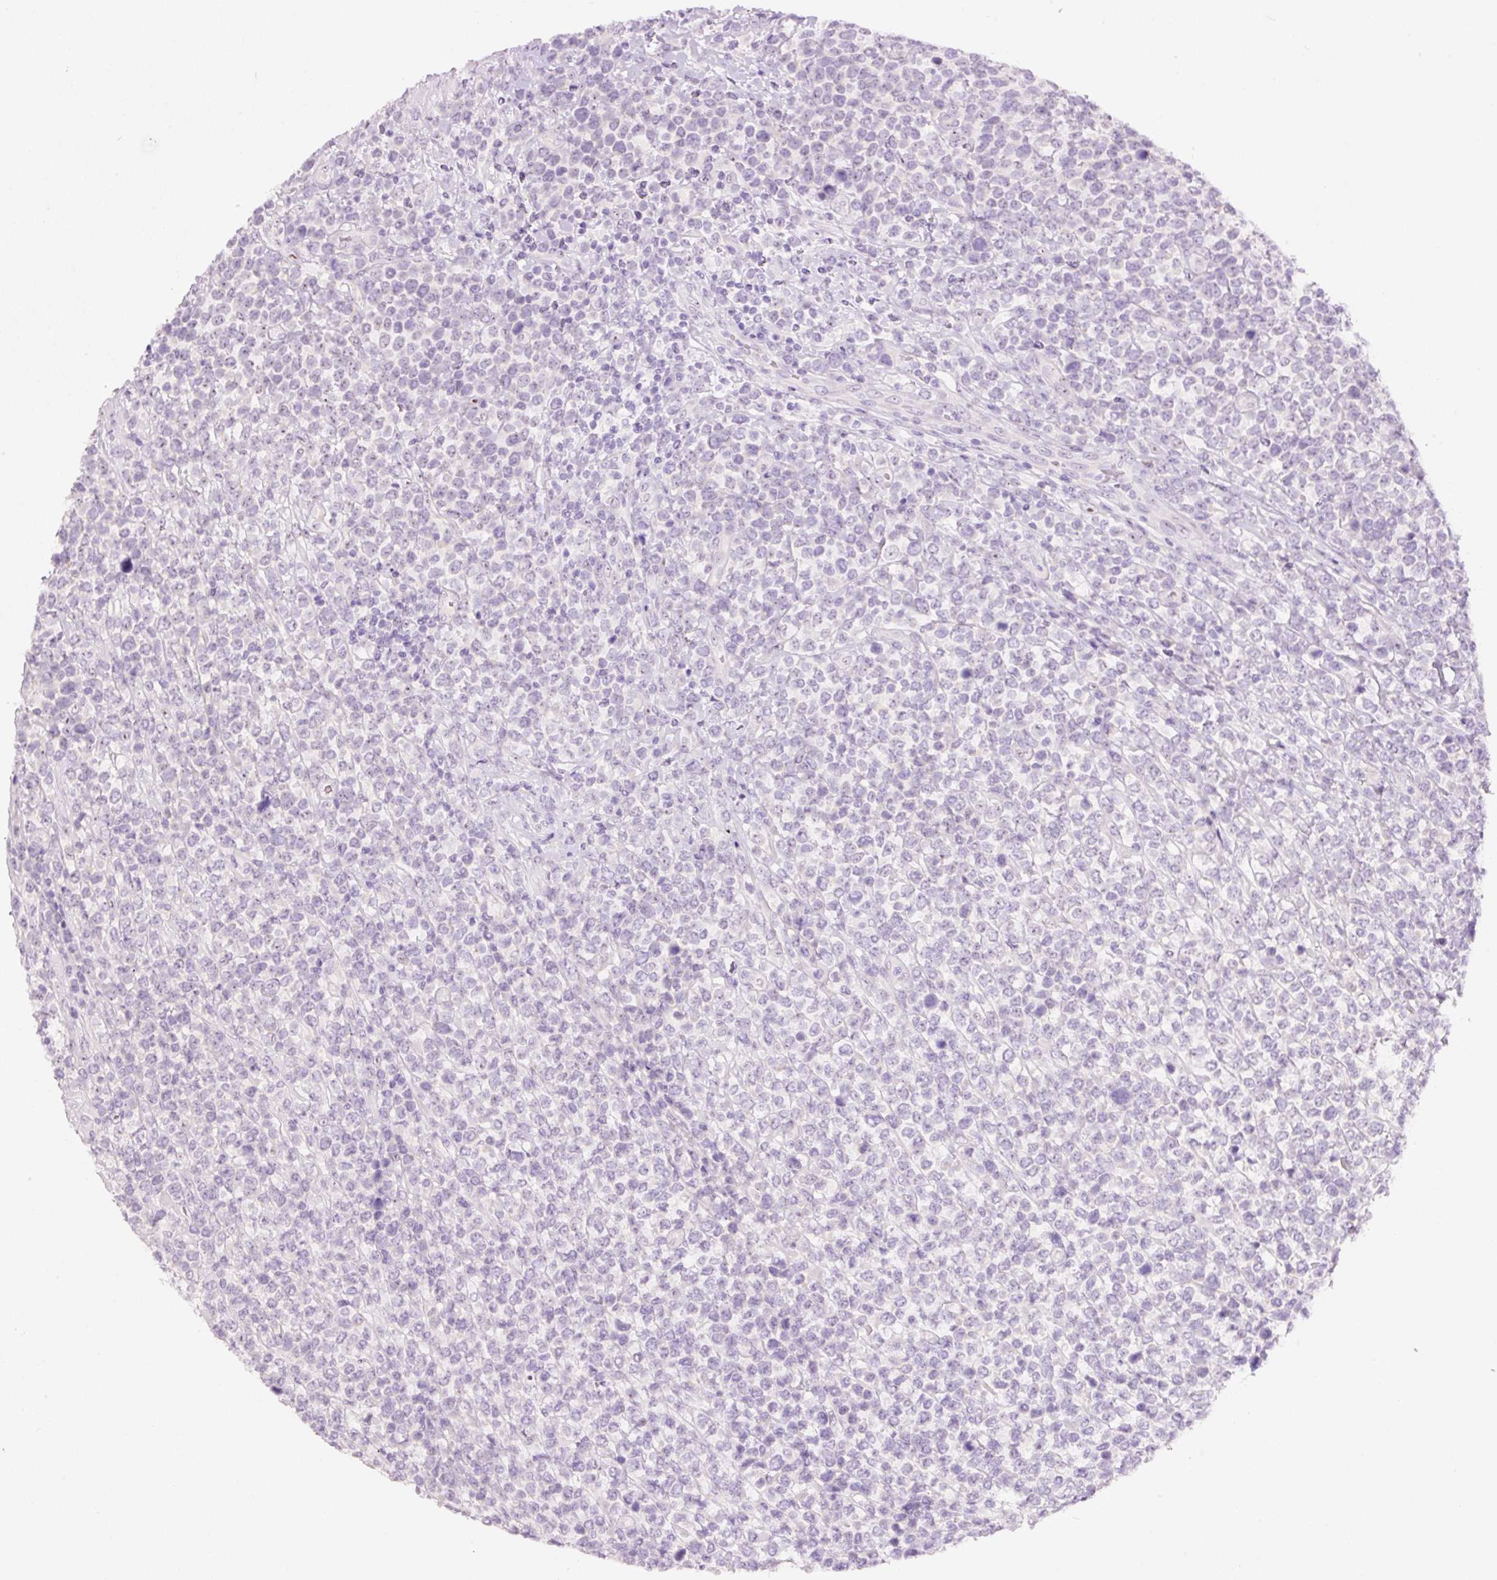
{"staining": {"intensity": "negative", "quantity": "none", "location": "none"}, "tissue": "lymphoma", "cell_type": "Tumor cells", "image_type": "cancer", "snomed": [{"axis": "morphology", "description": "Malignant lymphoma, non-Hodgkin's type, High grade"}, {"axis": "topography", "description": "Soft tissue"}], "caption": "Tumor cells are negative for protein expression in human lymphoma.", "gene": "GCG", "patient": {"sex": "female", "age": 56}}